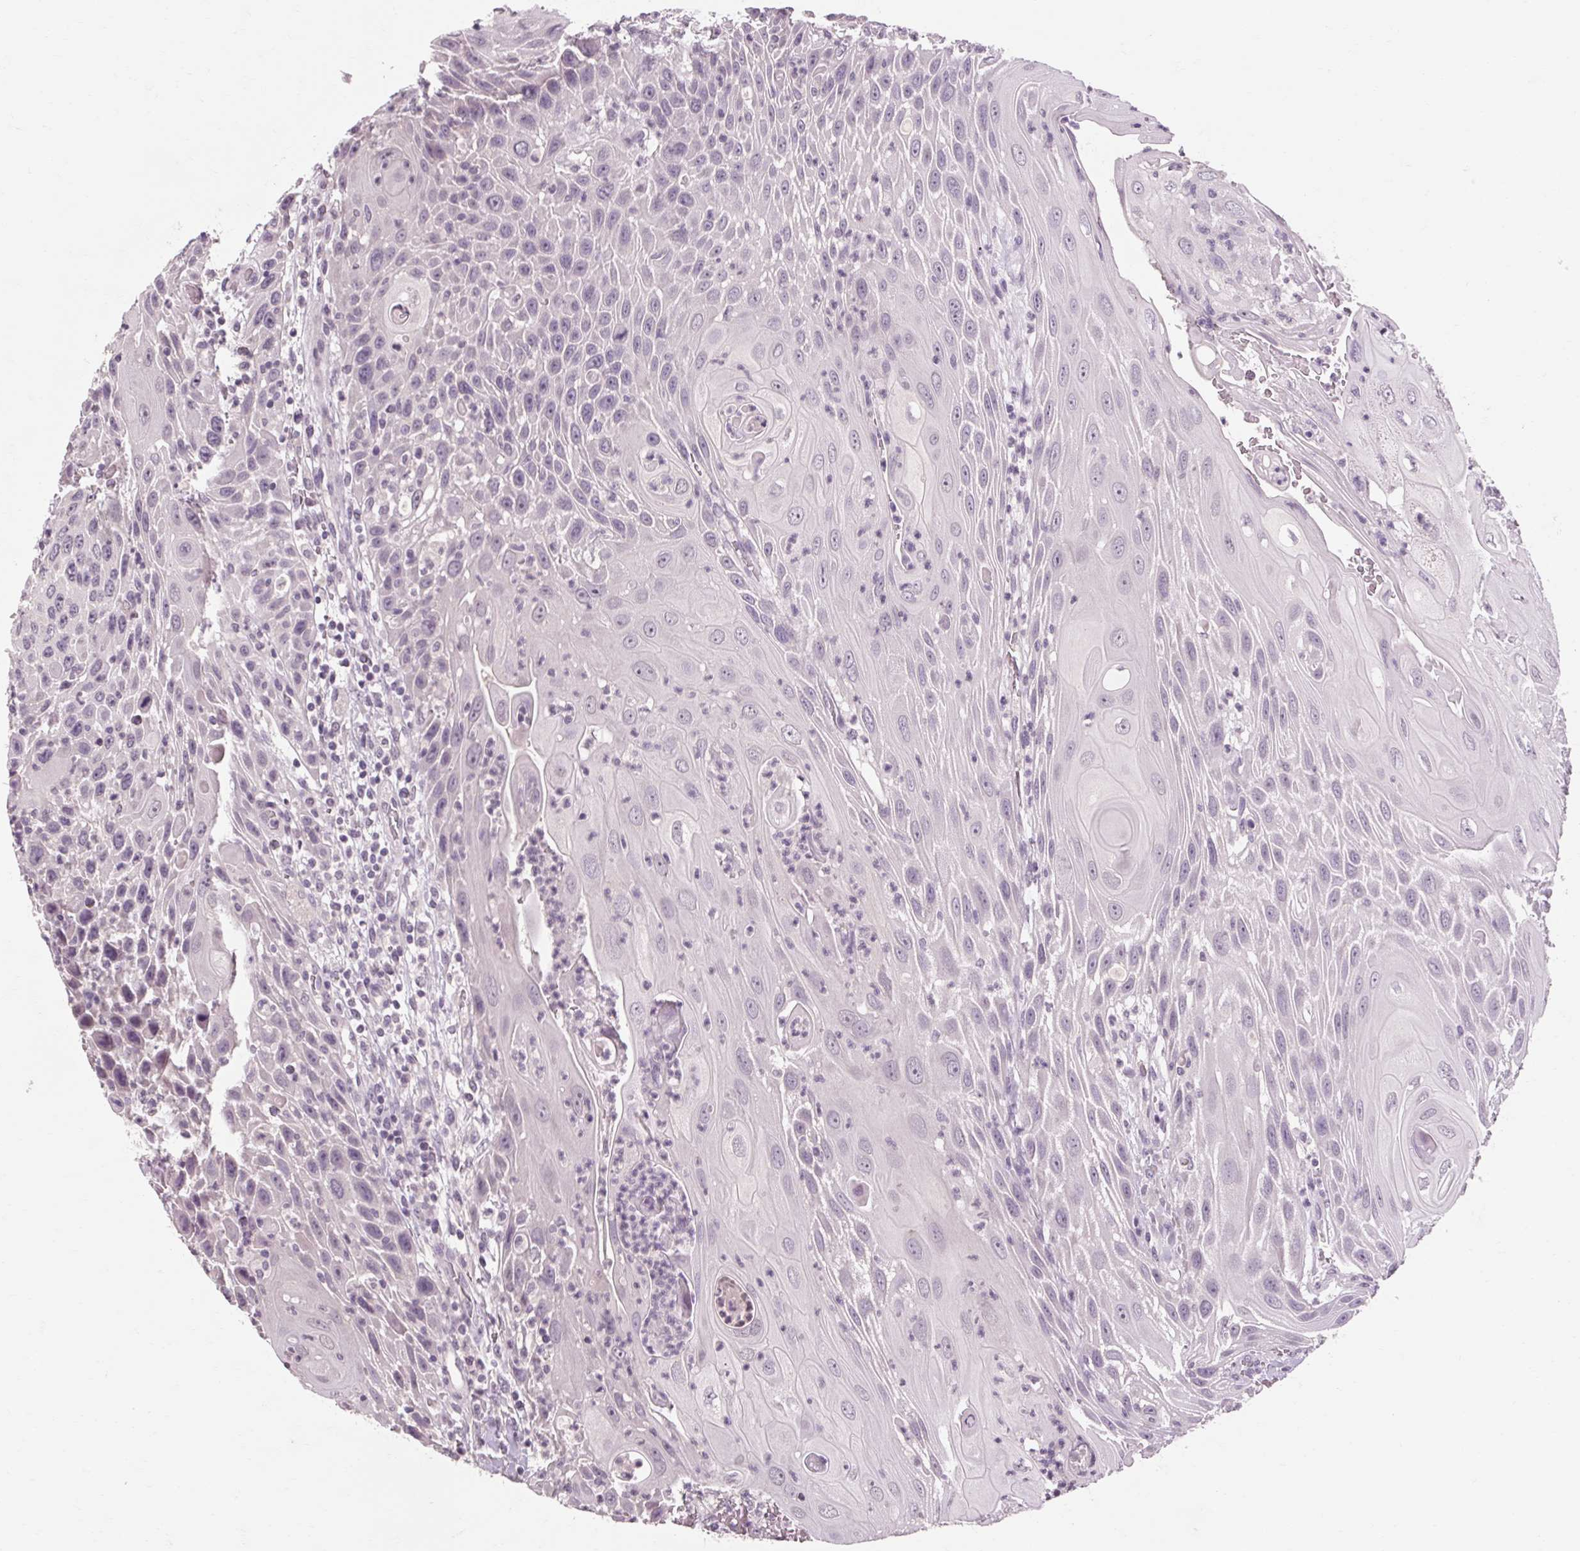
{"staining": {"intensity": "negative", "quantity": "none", "location": "none"}, "tissue": "head and neck cancer", "cell_type": "Tumor cells", "image_type": "cancer", "snomed": [{"axis": "morphology", "description": "Squamous cell carcinoma, NOS"}, {"axis": "topography", "description": "Head-Neck"}], "caption": "High power microscopy photomicrograph of an immunohistochemistry (IHC) photomicrograph of head and neck squamous cell carcinoma, revealing no significant expression in tumor cells. (DAB immunohistochemistry, high magnification).", "gene": "POMC", "patient": {"sex": "male", "age": 69}}